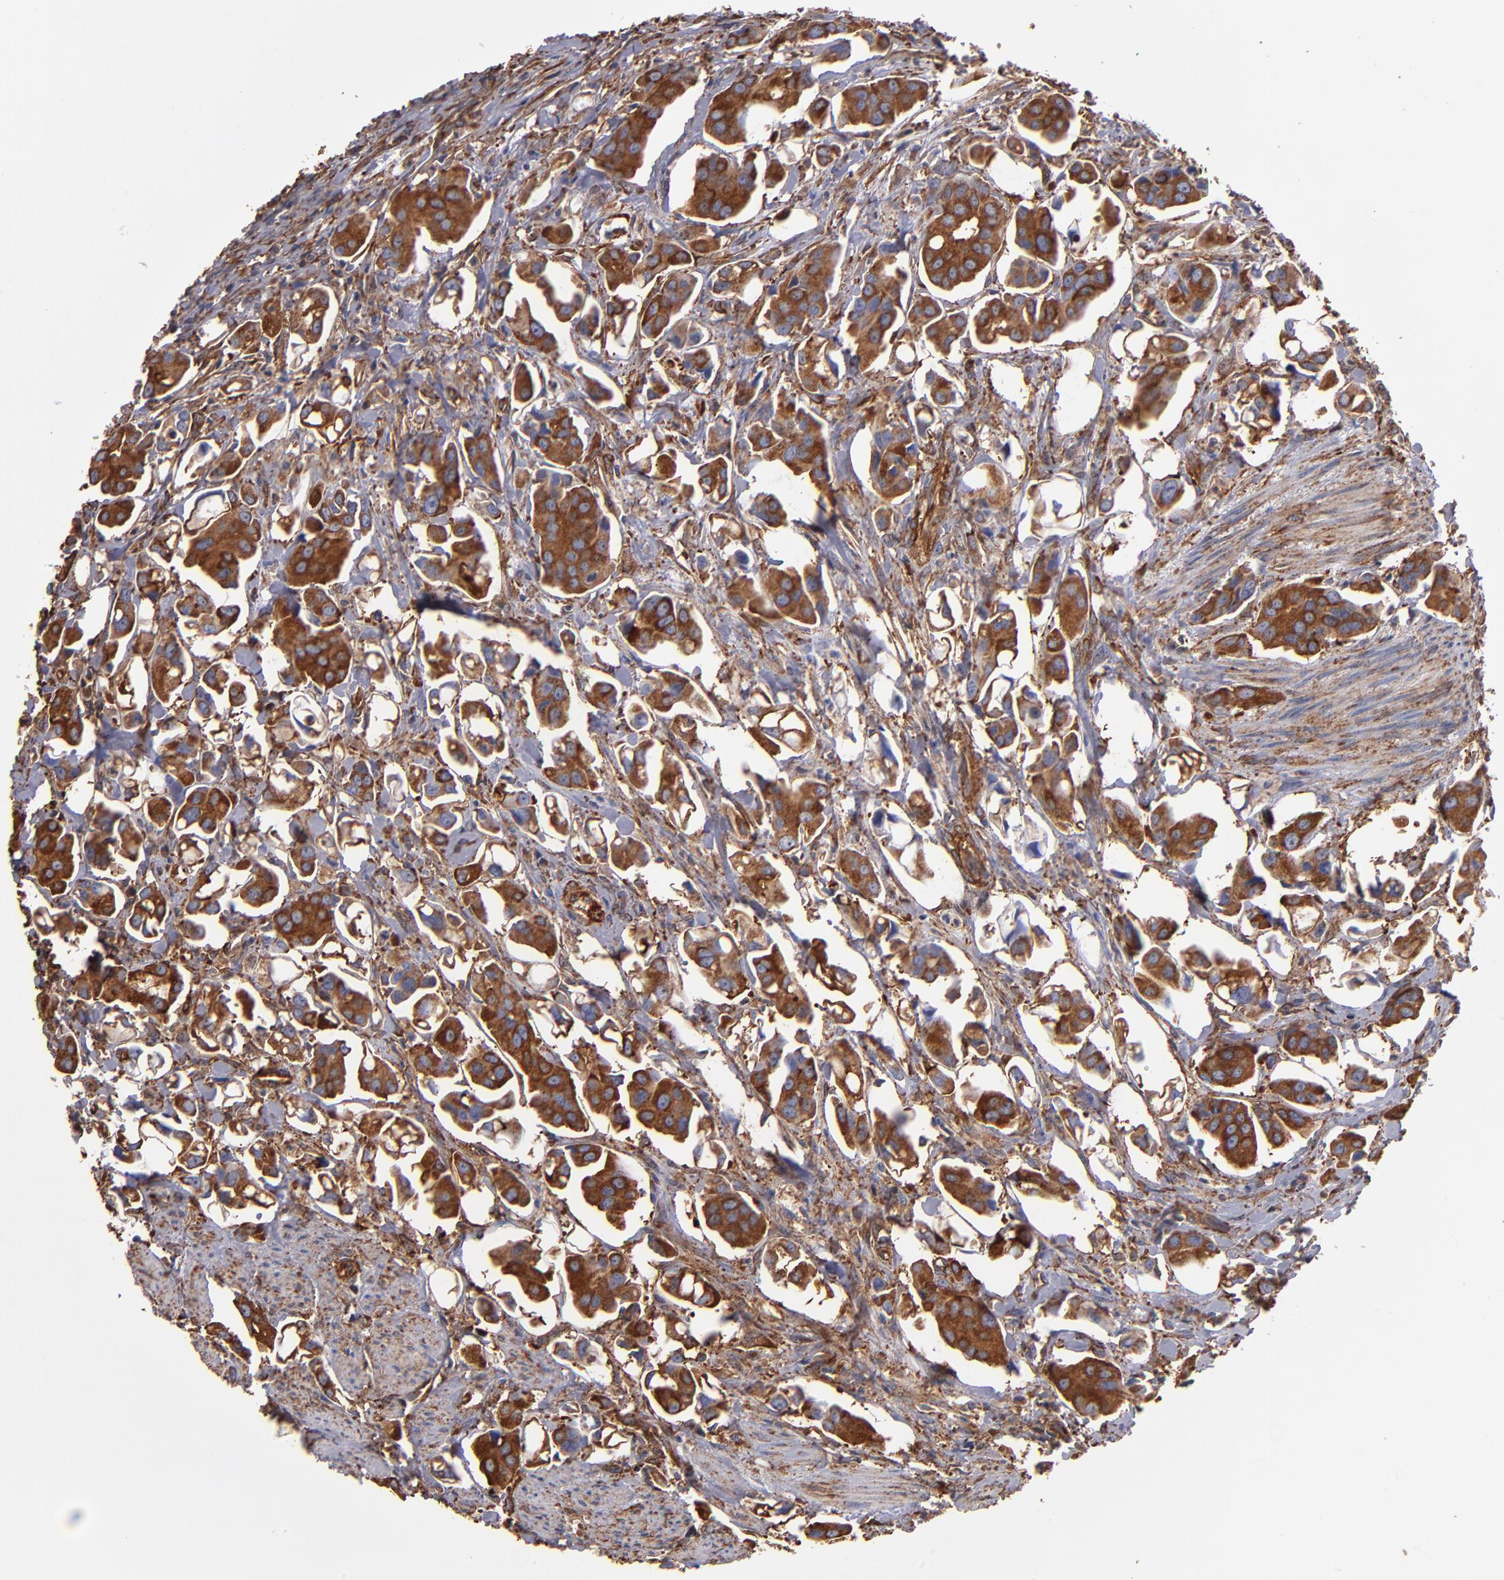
{"staining": {"intensity": "strong", "quantity": ">75%", "location": "cytoplasmic/membranous"}, "tissue": "urothelial cancer", "cell_type": "Tumor cells", "image_type": "cancer", "snomed": [{"axis": "morphology", "description": "Urothelial carcinoma, High grade"}, {"axis": "topography", "description": "Urinary bladder"}], "caption": "Human urothelial cancer stained with a brown dye exhibits strong cytoplasmic/membranous positive expression in about >75% of tumor cells.", "gene": "MVP", "patient": {"sex": "male", "age": 66}}